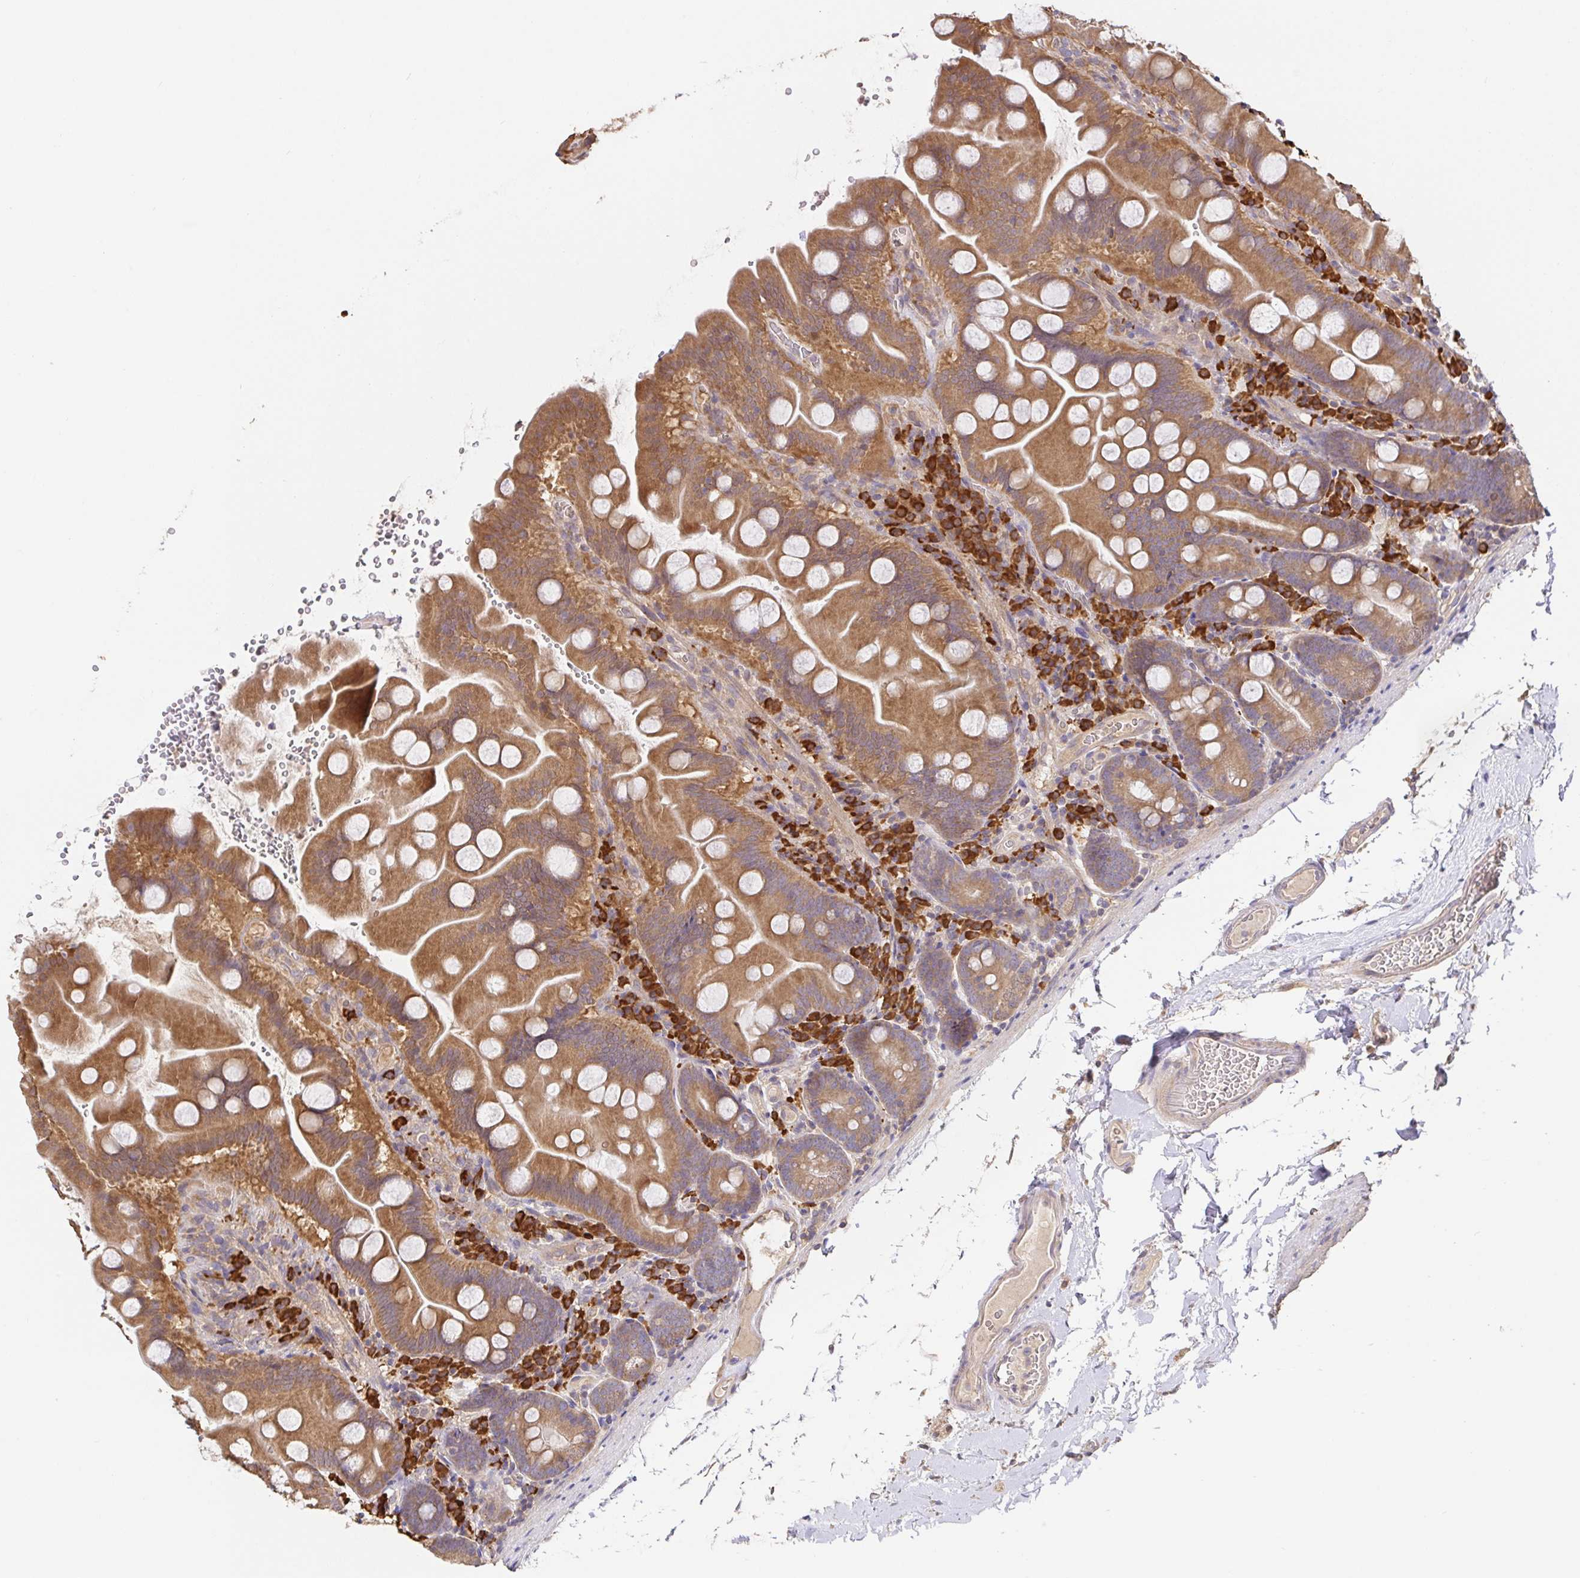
{"staining": {"intensity": "moderate", "quantity": ">75%", "location": "cytoplasmic/membranous"}, "tissue": "small intestine", "cell_type": "Glandular cells", "image_type": "normal", "snomed": [{"axis": "morphology", "description": "Normal tissue, NOS"}, {"axis": "topography", "description": "Small intestine"}], "caption": "Small intestine stained with immunohistochemistry (IHC) exhibits moderate cytoplasmic/membranous staining in approximately >75% of glandular cells.", "gene": "HAGH", "patient": {"sex": "female", "age": 68}}